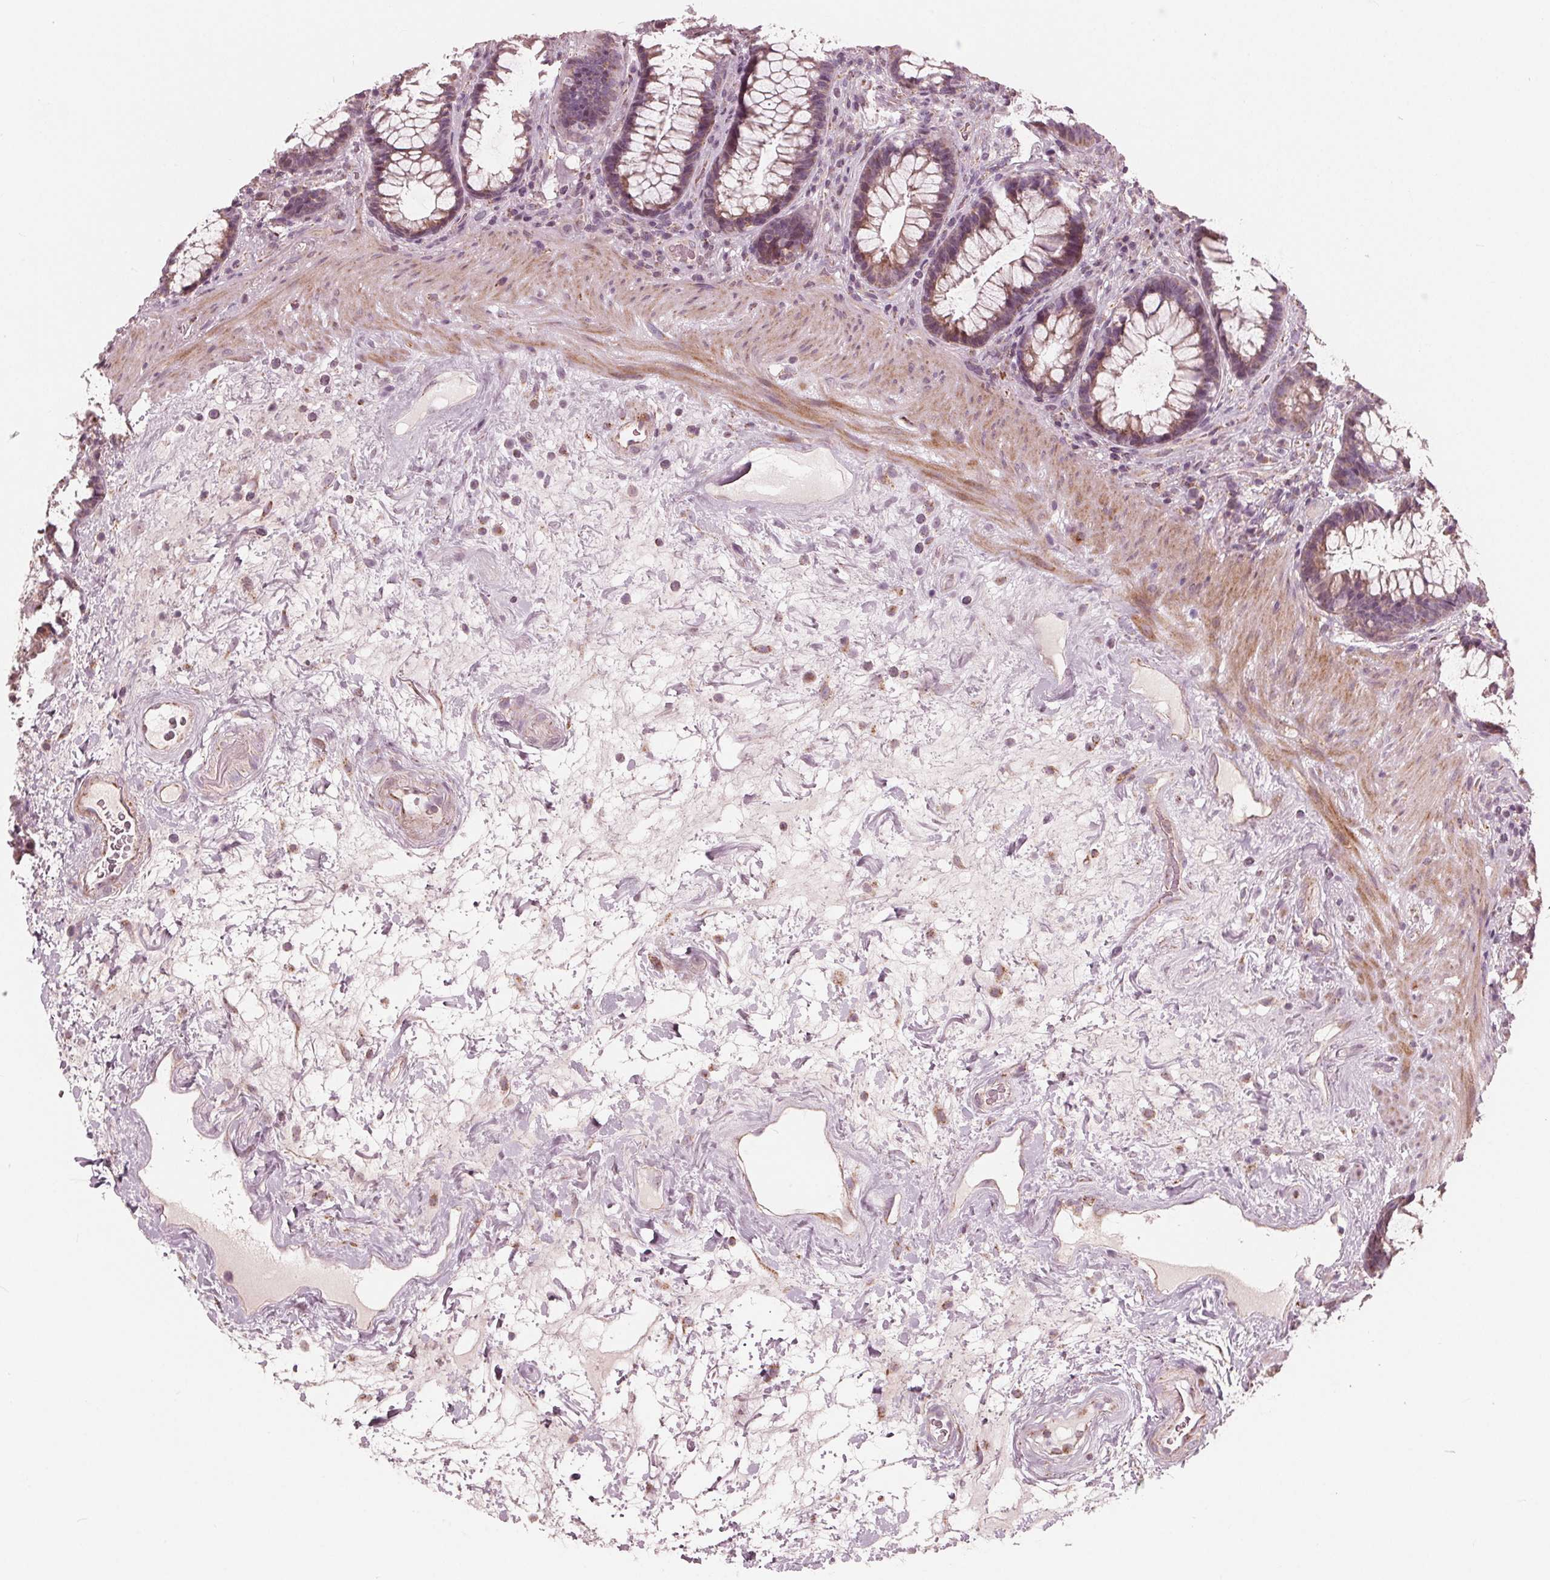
{"staining": {"intensity": "moderate", "quantity": "25%-75%", "location": "cytoplasmic/membranous"}, "tissue": "rectum", "cell_type": "Glandular cells", "image_type": "normal", "snomed": [{"axis": "morphology", "description": "Normal tissue, NOS"}, {"axis": "topography", "description": "Rectum"}], "caption": "An image showing moderate cytoplasmic/membranous positivity in about 25%-75% of glandular cells in normal rectum, as visualized by brown immunohistochemical staining.", "gene": "DCAF4L2", "patient": {"sex": "male", "age": 72}}